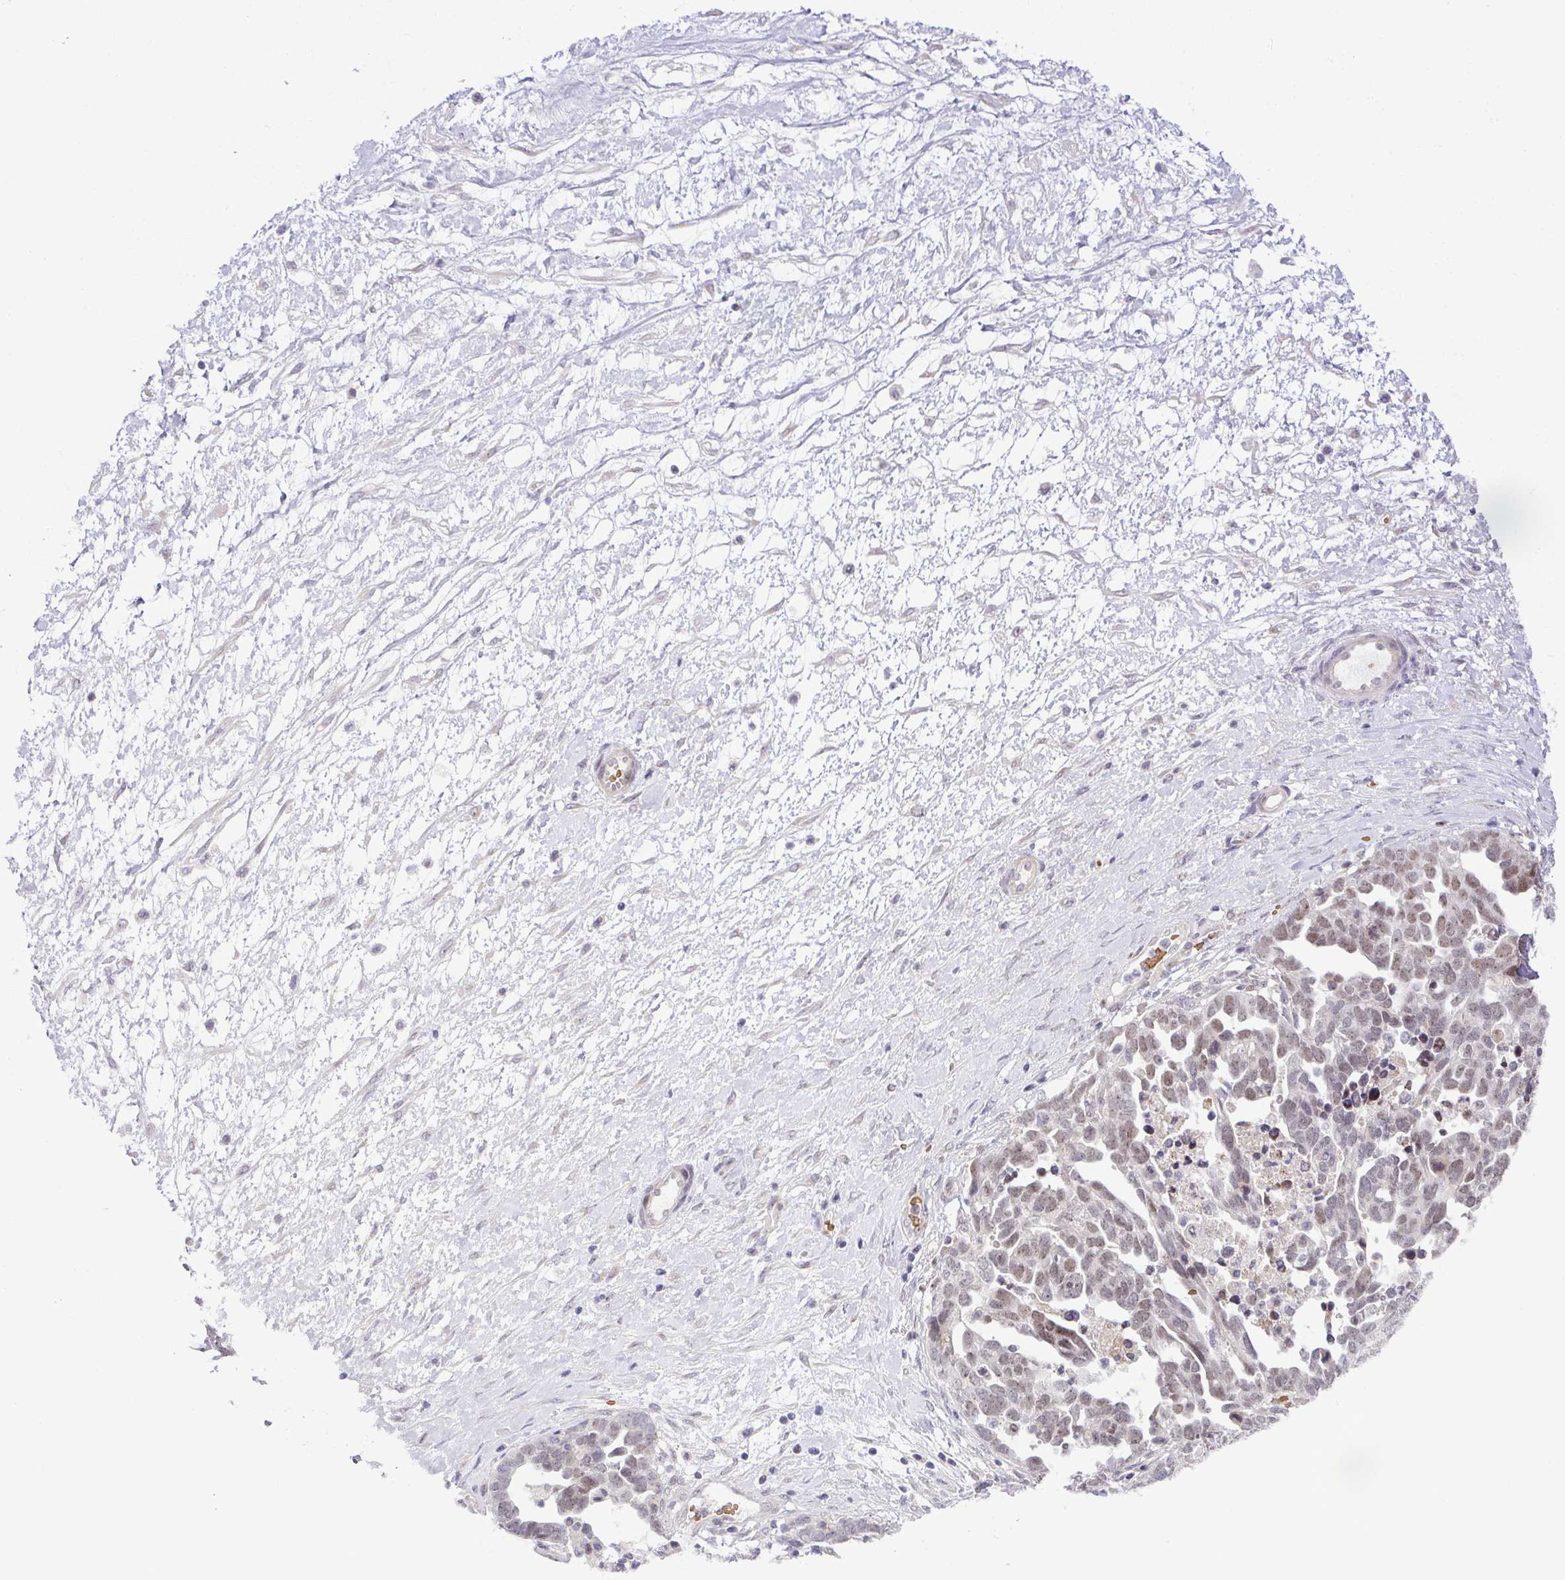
{"staining": {"intensity": "moderate", "quantity": "25%-75%", "location": "nuclear"}, "tissue": "ovarian cancer", "cell_type": "Tumor cells", "image_type": "cancer", "snomed": [{"axis": "morphology", "description": "Cystadenocarcinoma, serous, NOS"}, {"axis": "topography", "description": "Ovary"}], "caption": "Immunohistochemistry (DAB) staining of human ovarian cancer (serous cystadenocarcinoma) displays moderate nuclear protein positivity in approximately 25%-75% of tumor cells.", "gene": "PARP2", "patient": {"sex": "female", "age": 54}}